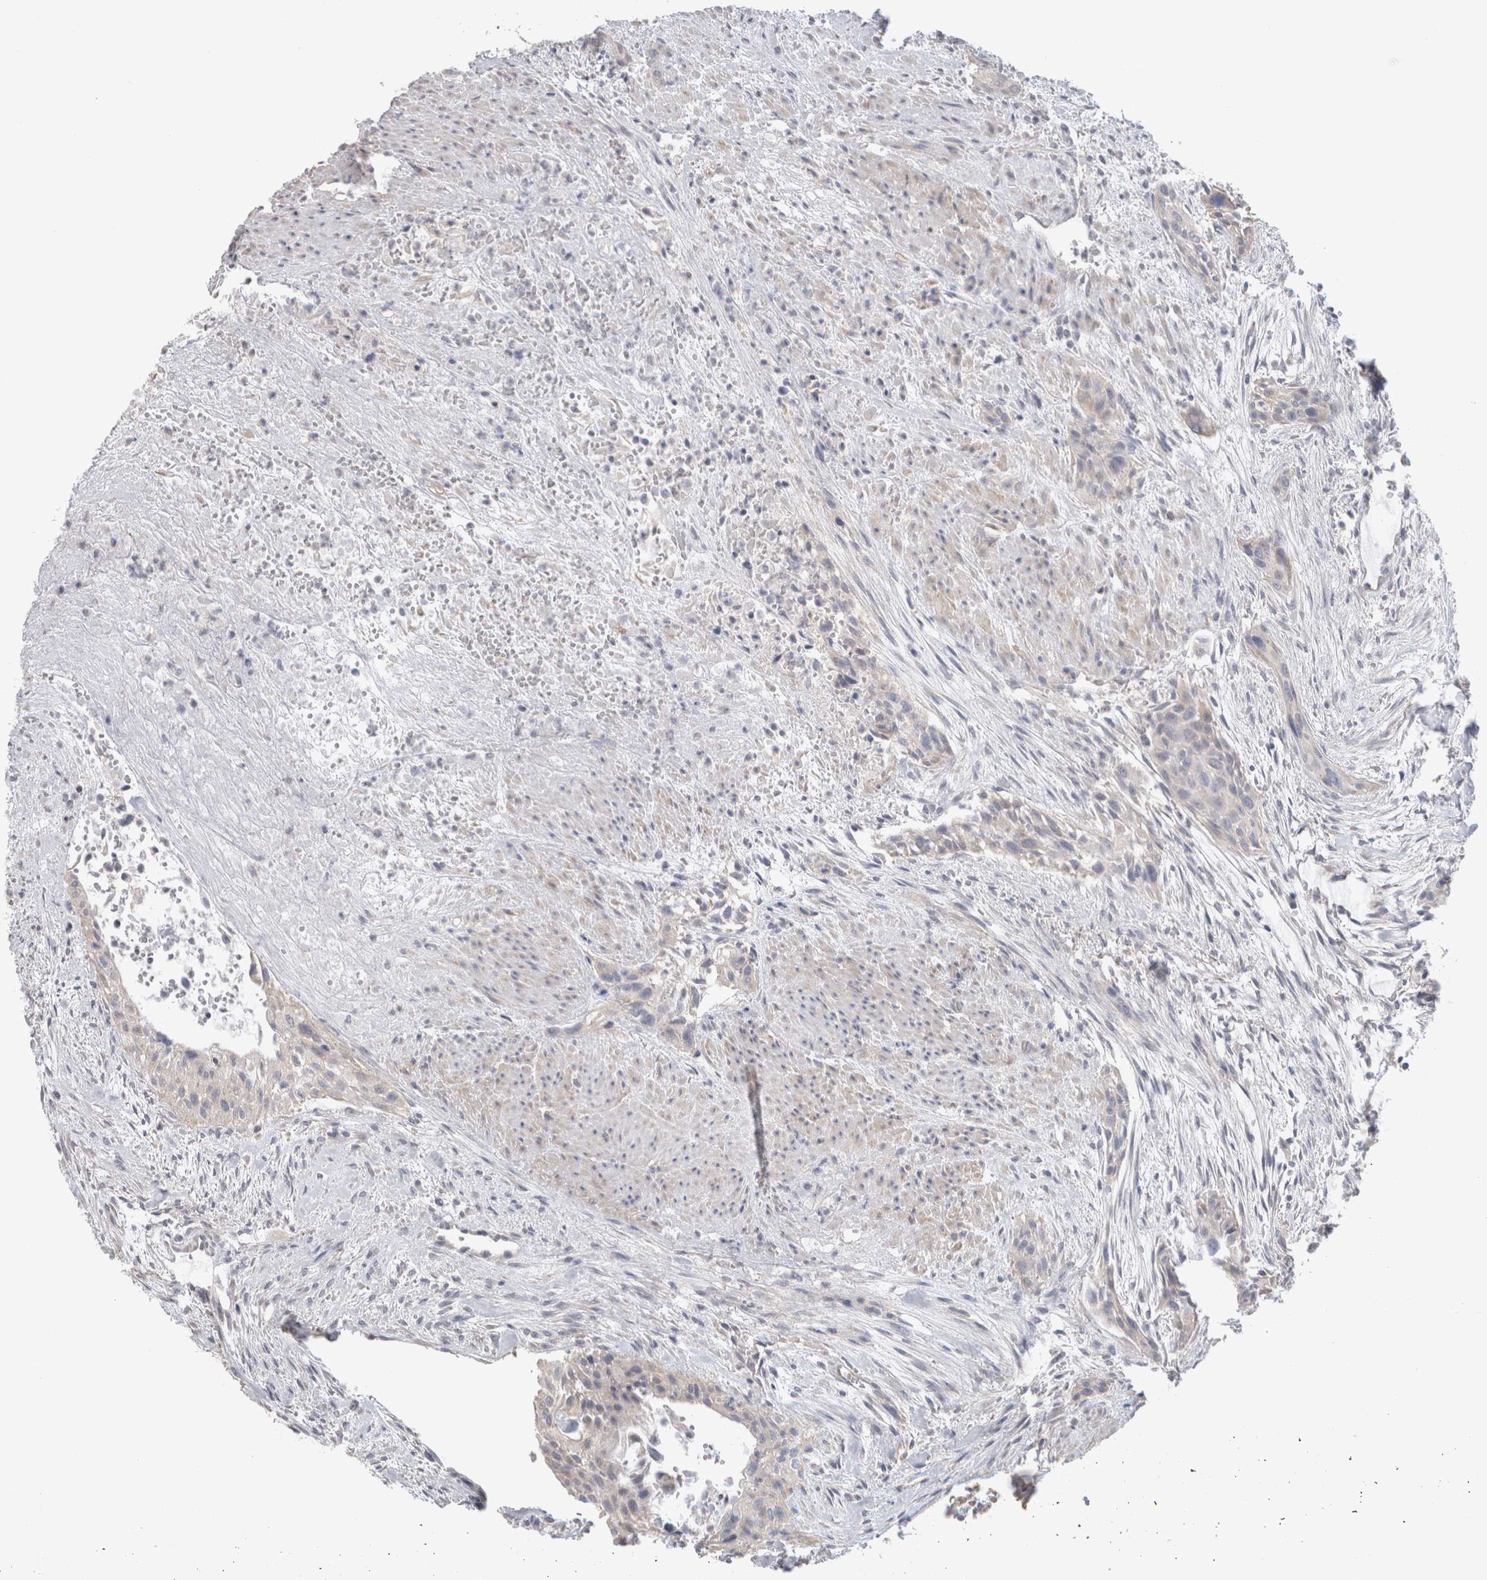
{"staining": {"intensity": "weak", "quantity": "<25%", "location": "cytoplasmic/membranous"}, "tissue": "urothelial cancer", "cell_type": "Tumor cells", "image_type": "cancer", "snomed": [{"axis": "morphology", "description": "Urothelial carcinoma, High grade"}, {"axis": "topography", "description": "Urinary bladder"}], "caption": "DAB immunohistochemical staining of urothelial cancer exhibits no significant staining in tumor cells. (DAB (3,3'-diaminobenzidine) immunohistochemistry (IHC) visualized using brightfield microscopy, high magnification).", "gene": "DMD", "patient": {"sex": "male", "age": 35}}